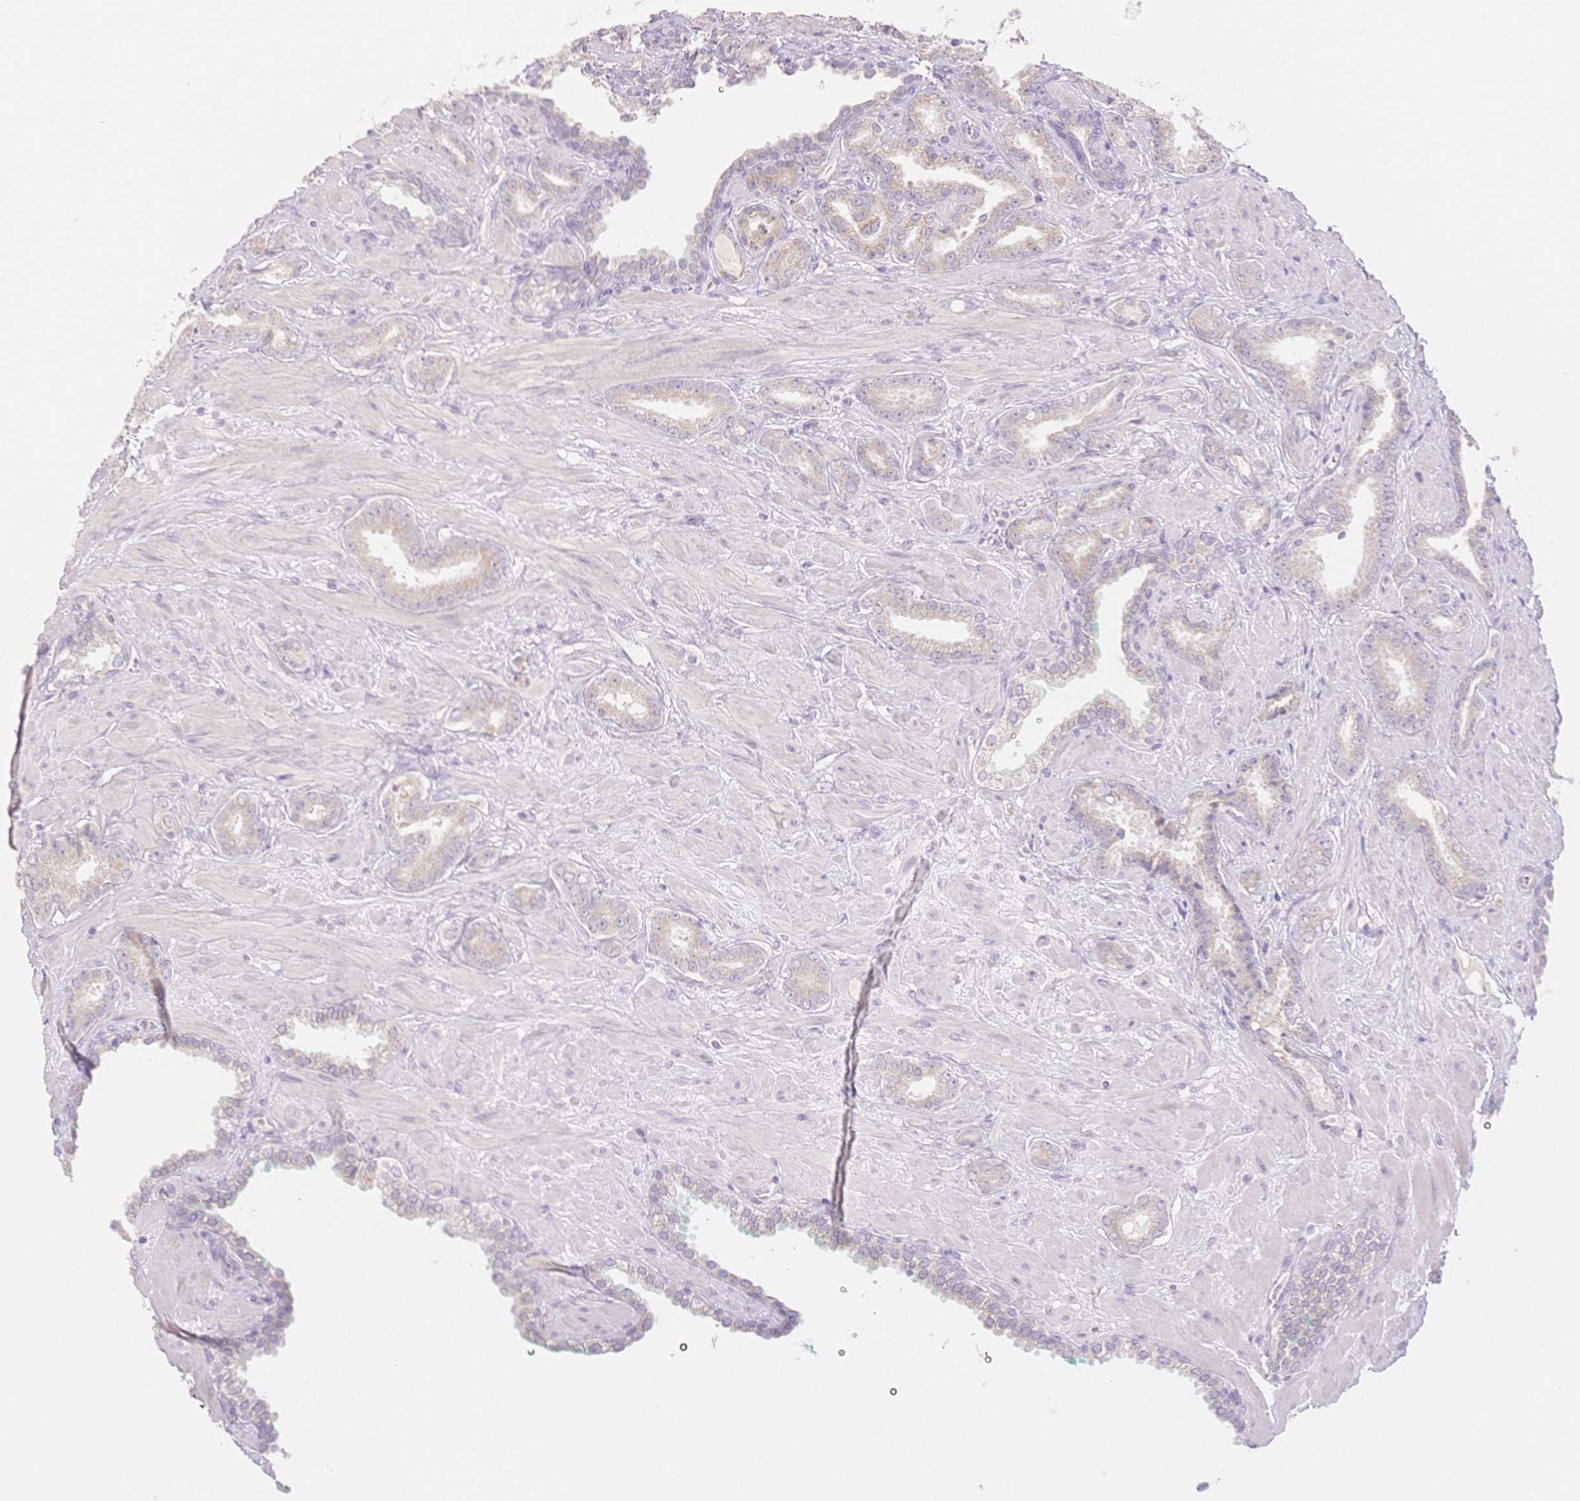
{"staining": {"intensity": "weak", "quantity": "<25%", "location": "cytoplasmic/membranous"}, "tissue": "prostate cancer", "cell_type": "Tumor cells", "image_type": "cancer", "snomed": [{"axis": "morphology", "description": "Adenocarcinoma, High grade"}, {"axis": "topography", "description": "Prostate"}], "caption": "High magnification brightfield microscopy of prostate cancer (high-grade adenocarcinoma) stained with DAB (3,3'-diaminobenzidine) (brown) and counterstained with hematoxylin (blue): tumor cells show no significant positivity.", "gene": "SUV39H2", "patient": {"sex": "male", "age": 56}}